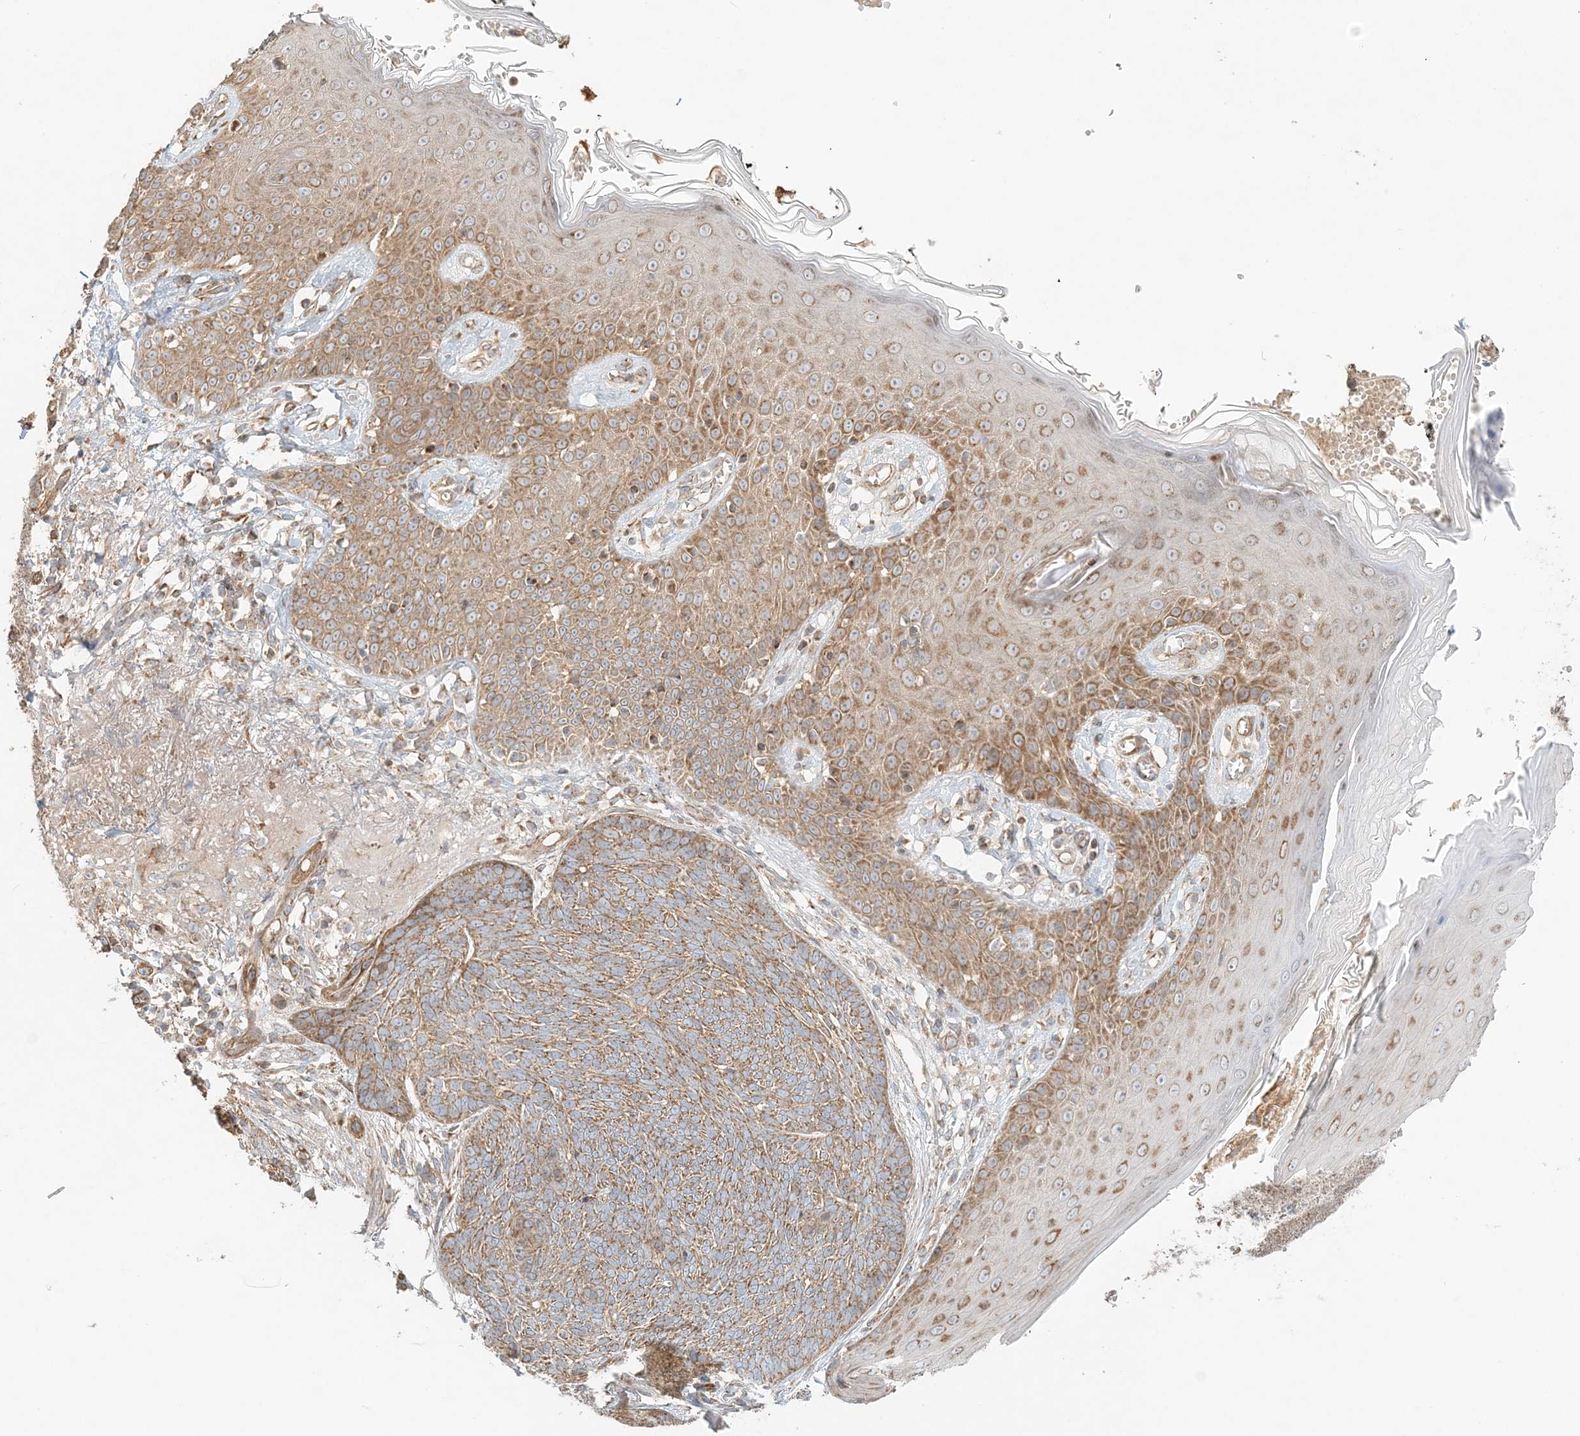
{"staining": {"intensity": "moderate", "quantity": ">75%", "location": "cytoplasmic/membranous"}, "tissue": "skin cancer", "cell_type": "Tumor cells", "image_type": "cancer", "snomed": [{"axis": "morphology", "description": "Normal tissue, NOS"}, {"axis": "morphology", "description": "Basal cell carcinoma"}, {"axis": "topography", "description": "Skin"}], "caption": "Protein staining of basal cell carcinoma (skin) tissue reveals moderate cytoplasmic/membranous expression in approximately >75% of tumor cells.", "gene": "KIAA0232", "patient": {"sex": "male", "age": 64}}